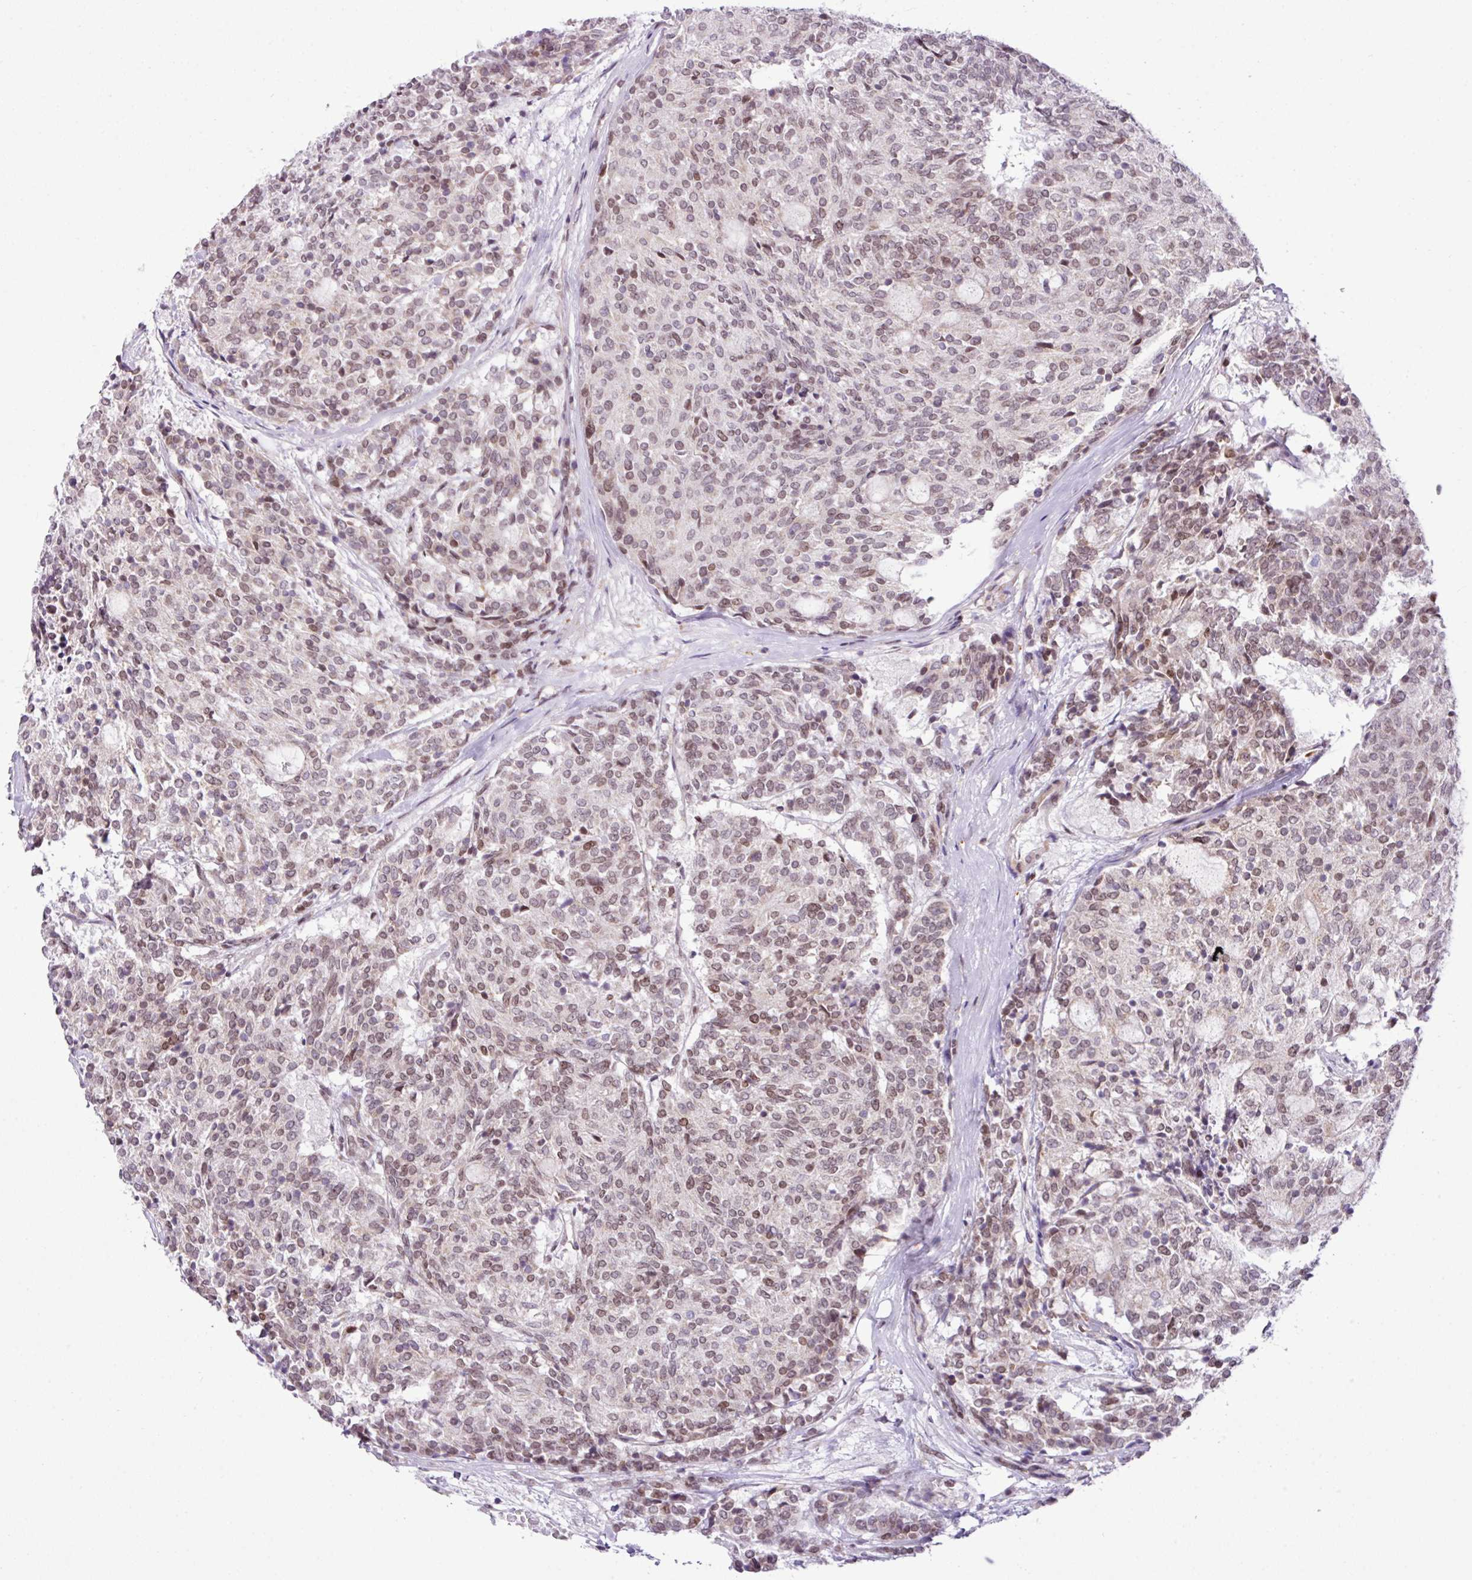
{"staining": {"intensity": "weak", "quantity": "<25%", "location": "nuclear"}, "tissue": "carcinoid", "cell_type": "Tumor cells", "image_type": "cancer", "snomed": [{"axis": "morphology", "description": "Carcinoid, malignant, NOS"}, {"axis": "topography", "description": "Pancreas"}], "caption": "Immunohistochemistry of human carcinoid (malignant) demonstrates no positivity in tumor cells.", "gene": "CCDC137", "patient": {"sex": "female", "age": 54}}